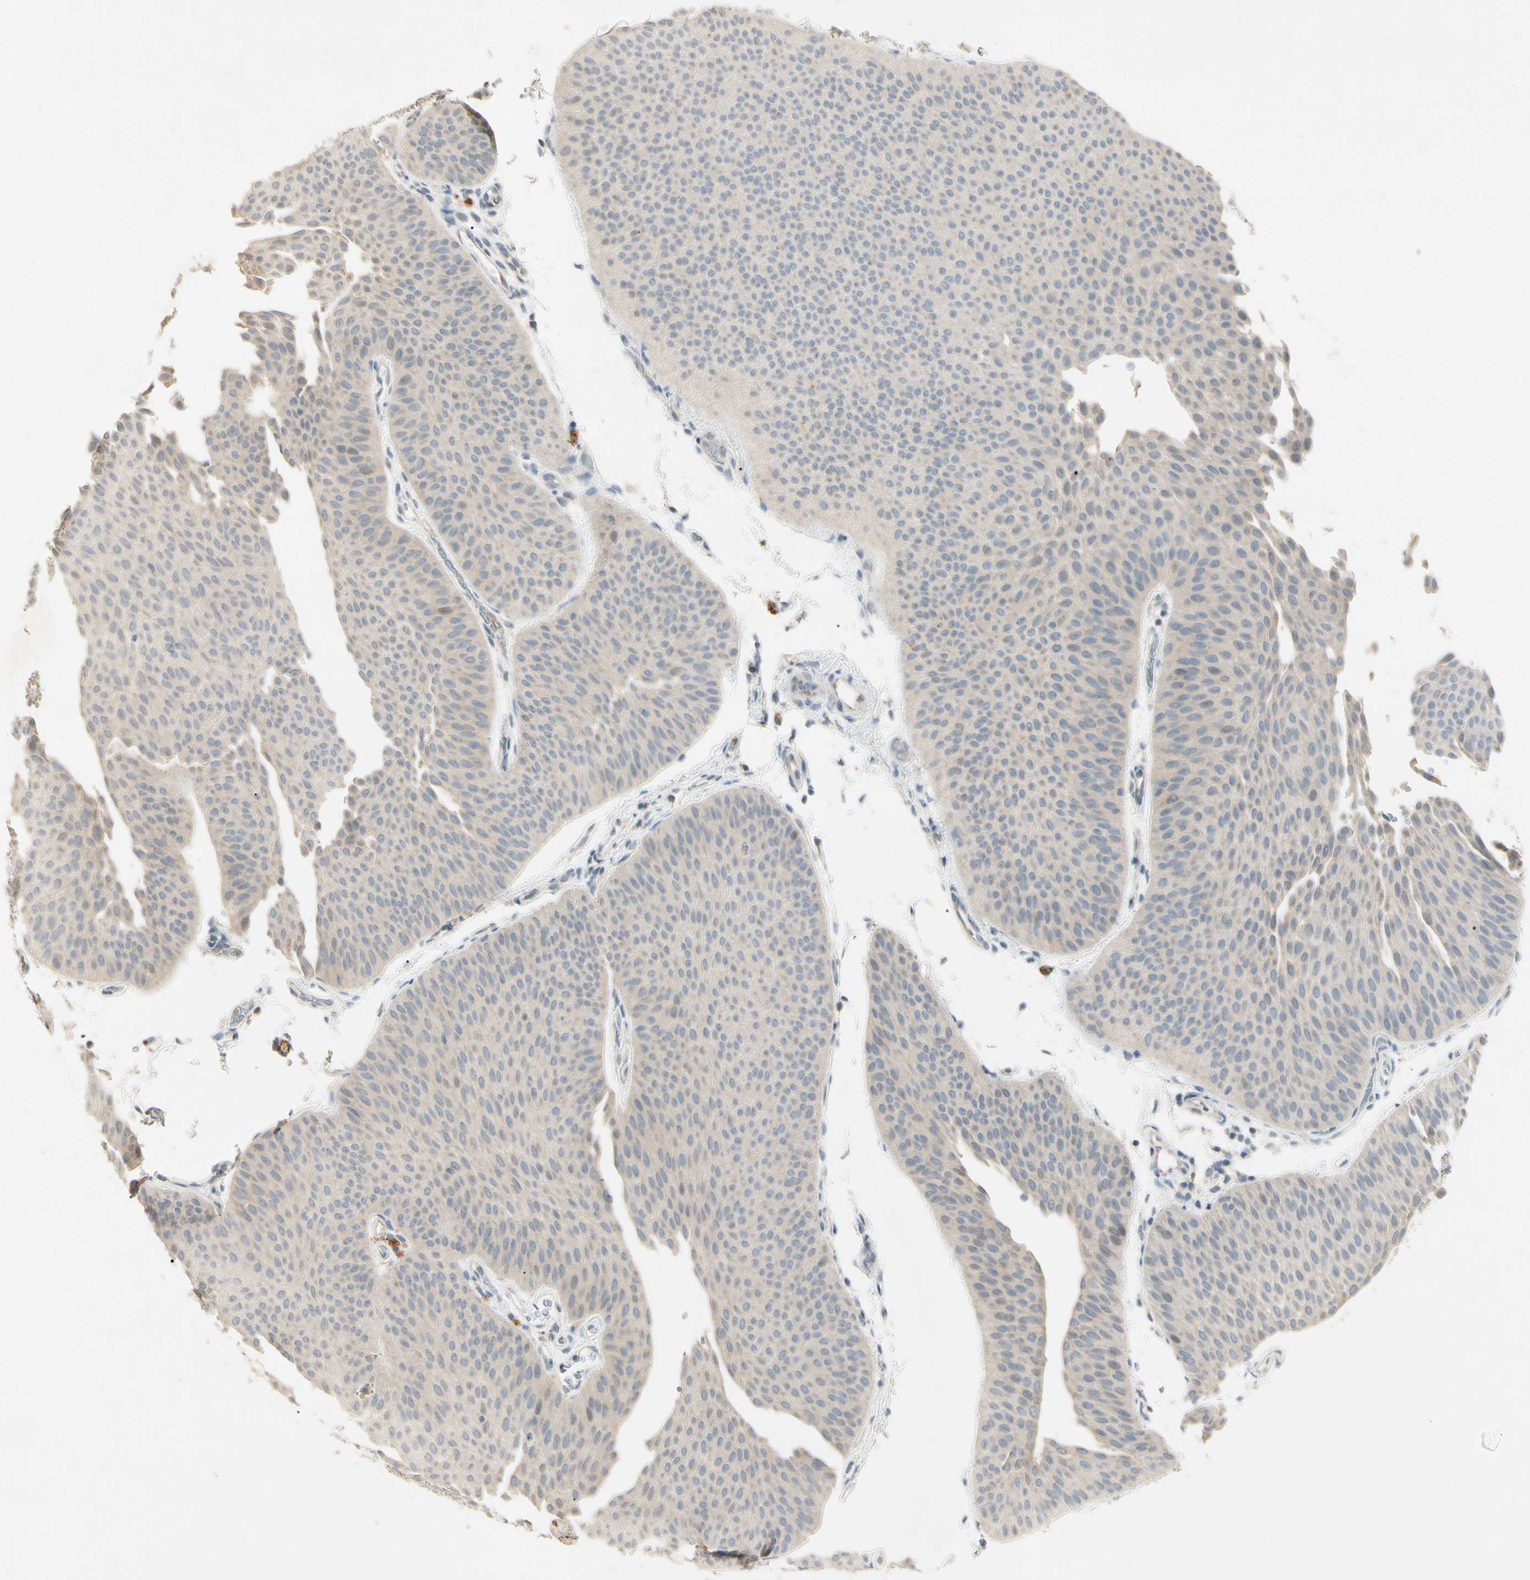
{"staining": {"intensity": "negative", "quantity": "none", "location": "none"}, "tissue": "urothelial cancer", "cell_type": "Tumor cells", "image_type": "cancer", "snomed": [{"axis": "morphology", "description": "Urothelial carcinoma, Low grade"}, {"axis": "topography", "description": "Urinary bladder"}], "caption": "DAB (3,3'-diaminobenzidine) immunohistochemical staining of human urothelial cancer demonstrates no significant staining in tumor cells.", "gene": "PRSS21", "patient": {"sex": "female", "age": 60}}